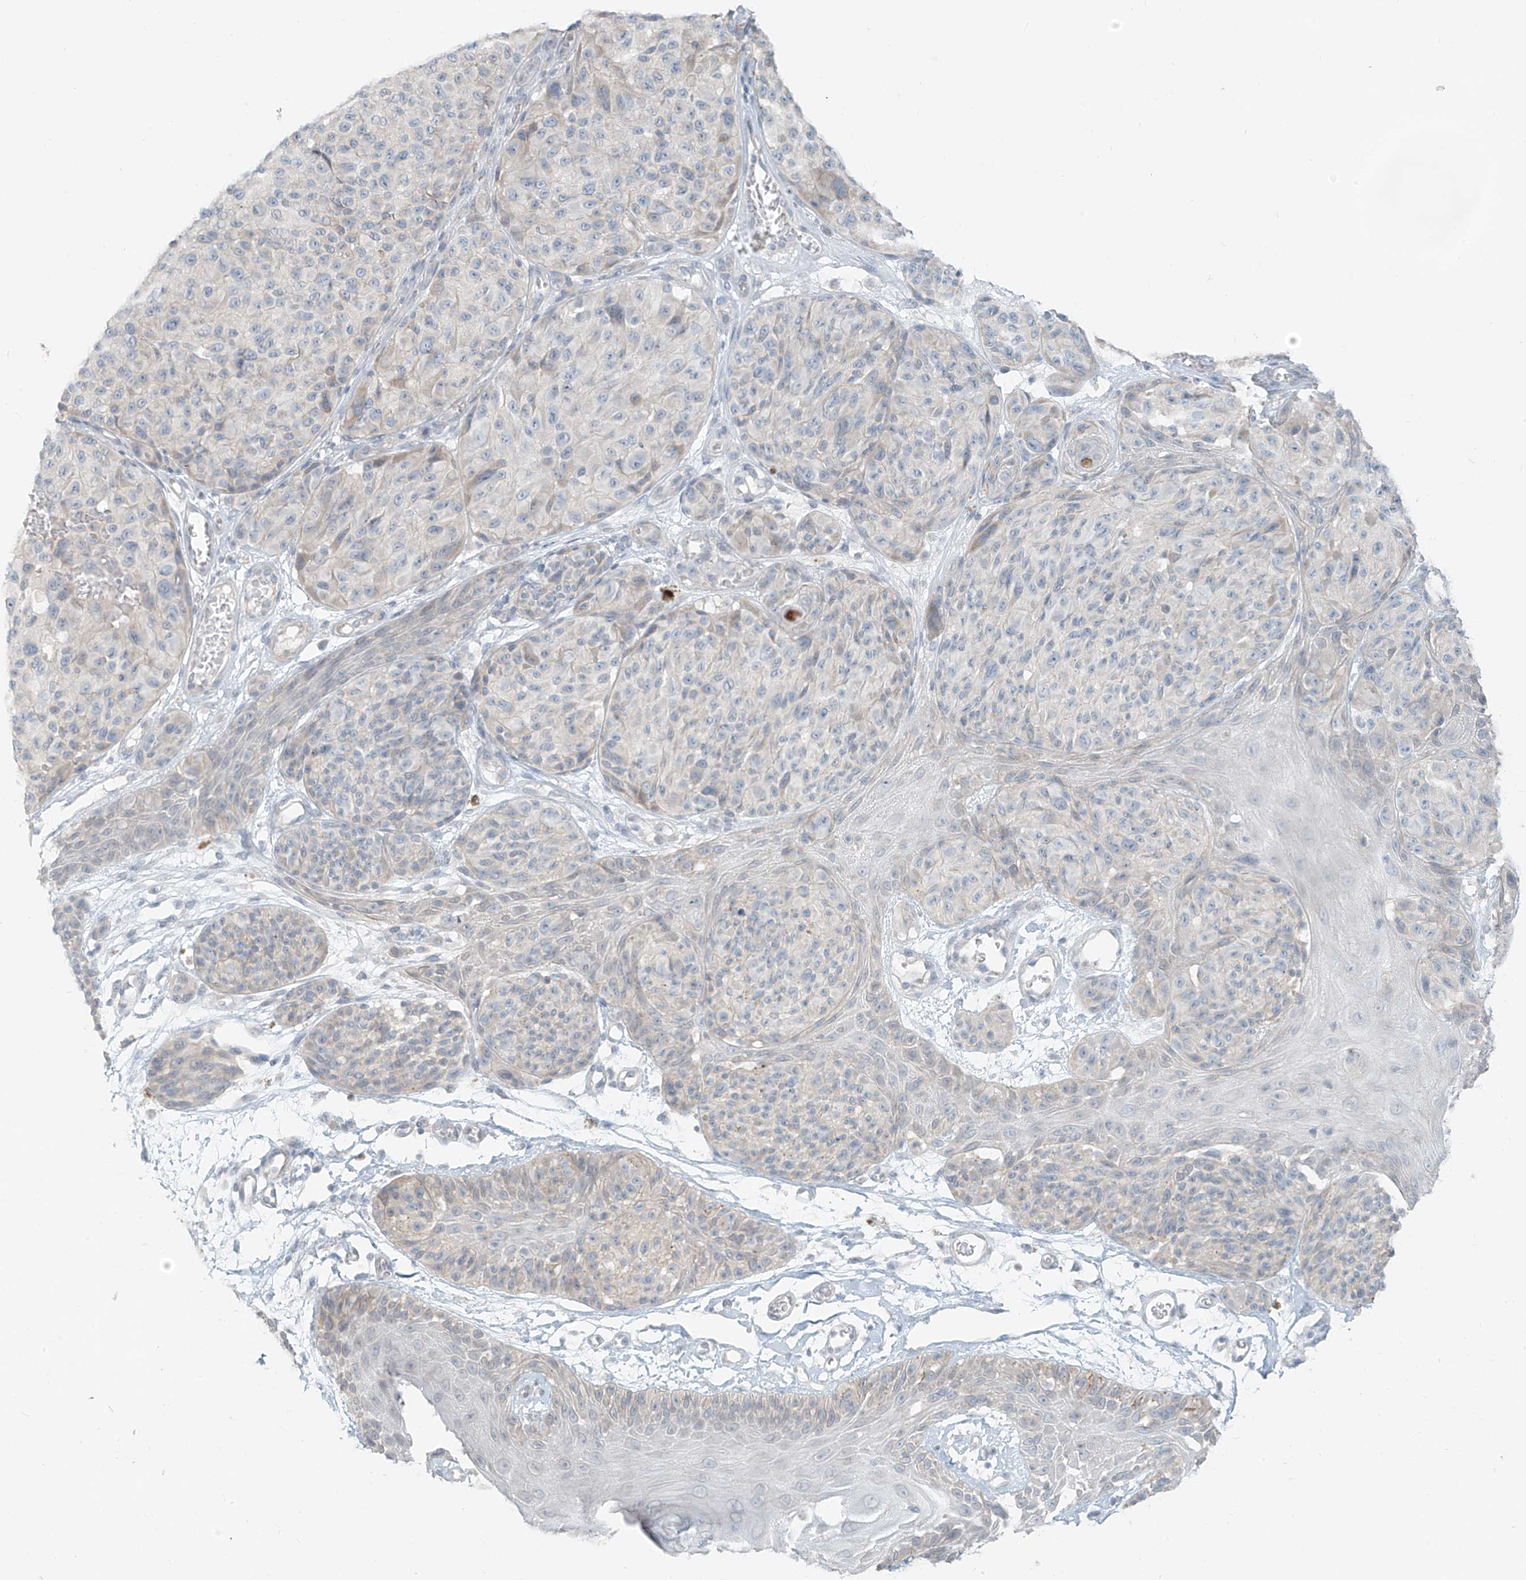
{"staining": {"intensity": "negative", "quantity": "none", "location": "none"}, "tissue": "melanoma", "cell_type": "Tumor cells", "image_type": "cancer", "snomed": [{"axis": "morphology", "description": "Malignant melanoma, NOS"}, {"axis": "topography", "description": "Skin"}], "caption": "This is an immunohistochemistry micrograph of human malignant melanoma. There is no staining in tumor cells.", "gene": "OSBPL7", "patient": {"sex": "male", "age": 83}}